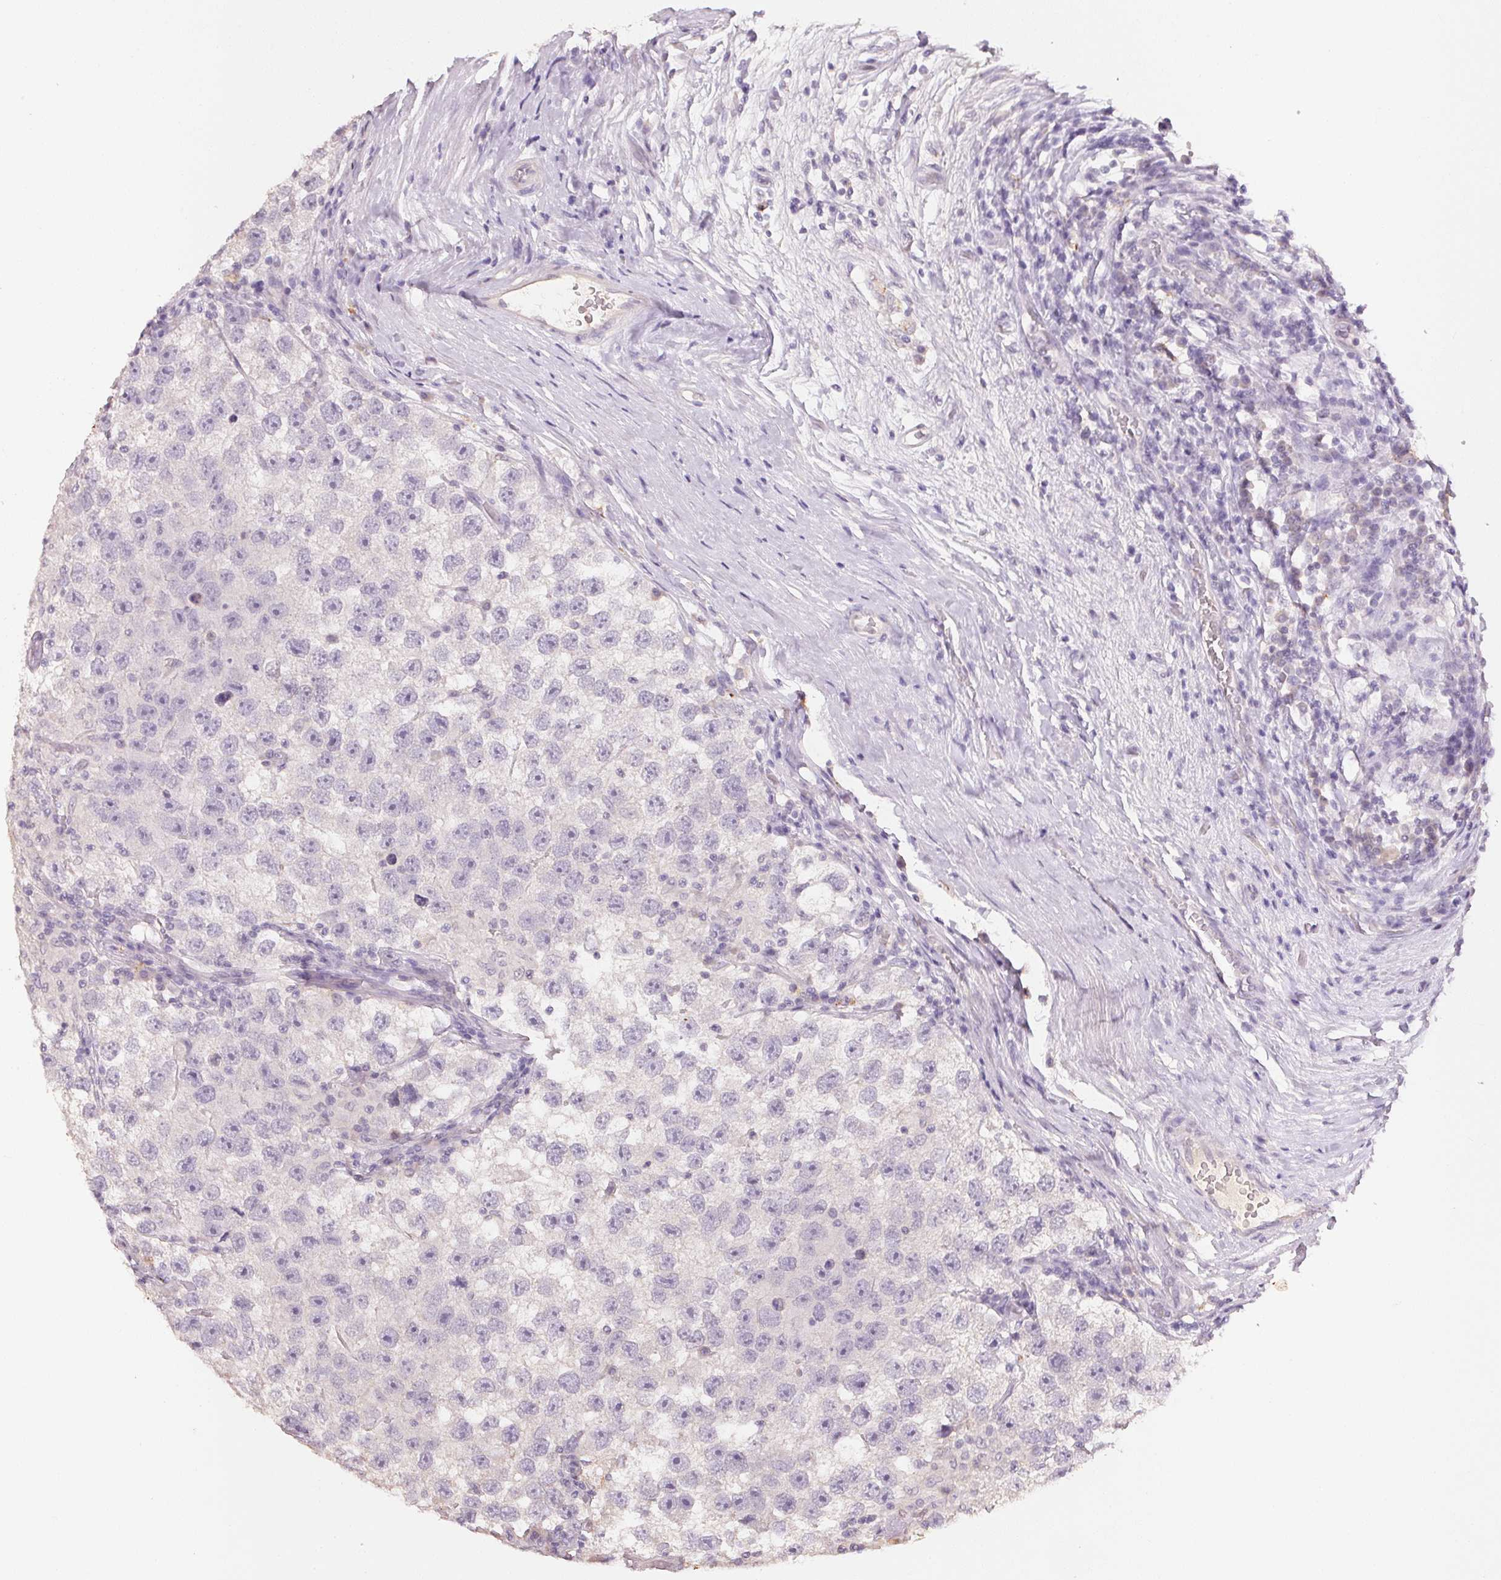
{"staining": {"intensity": "negative", "quantity": "none", "location": "none"}, "tissue": "testis cancer", "cell_type": "Tumor cells", "image_type": "cancer", "snomed": [{"axis": "morphology", "description": "Seminoma, NOS"}, {"axis": "topography", "description": "Testis"}], "caption": "This is an IHC photomicrograph of human testis cancer (seminoma). There is no staining in tumor cells.", "gene": "CXCL5", "patient": {"sex": "male", "age": 26}}